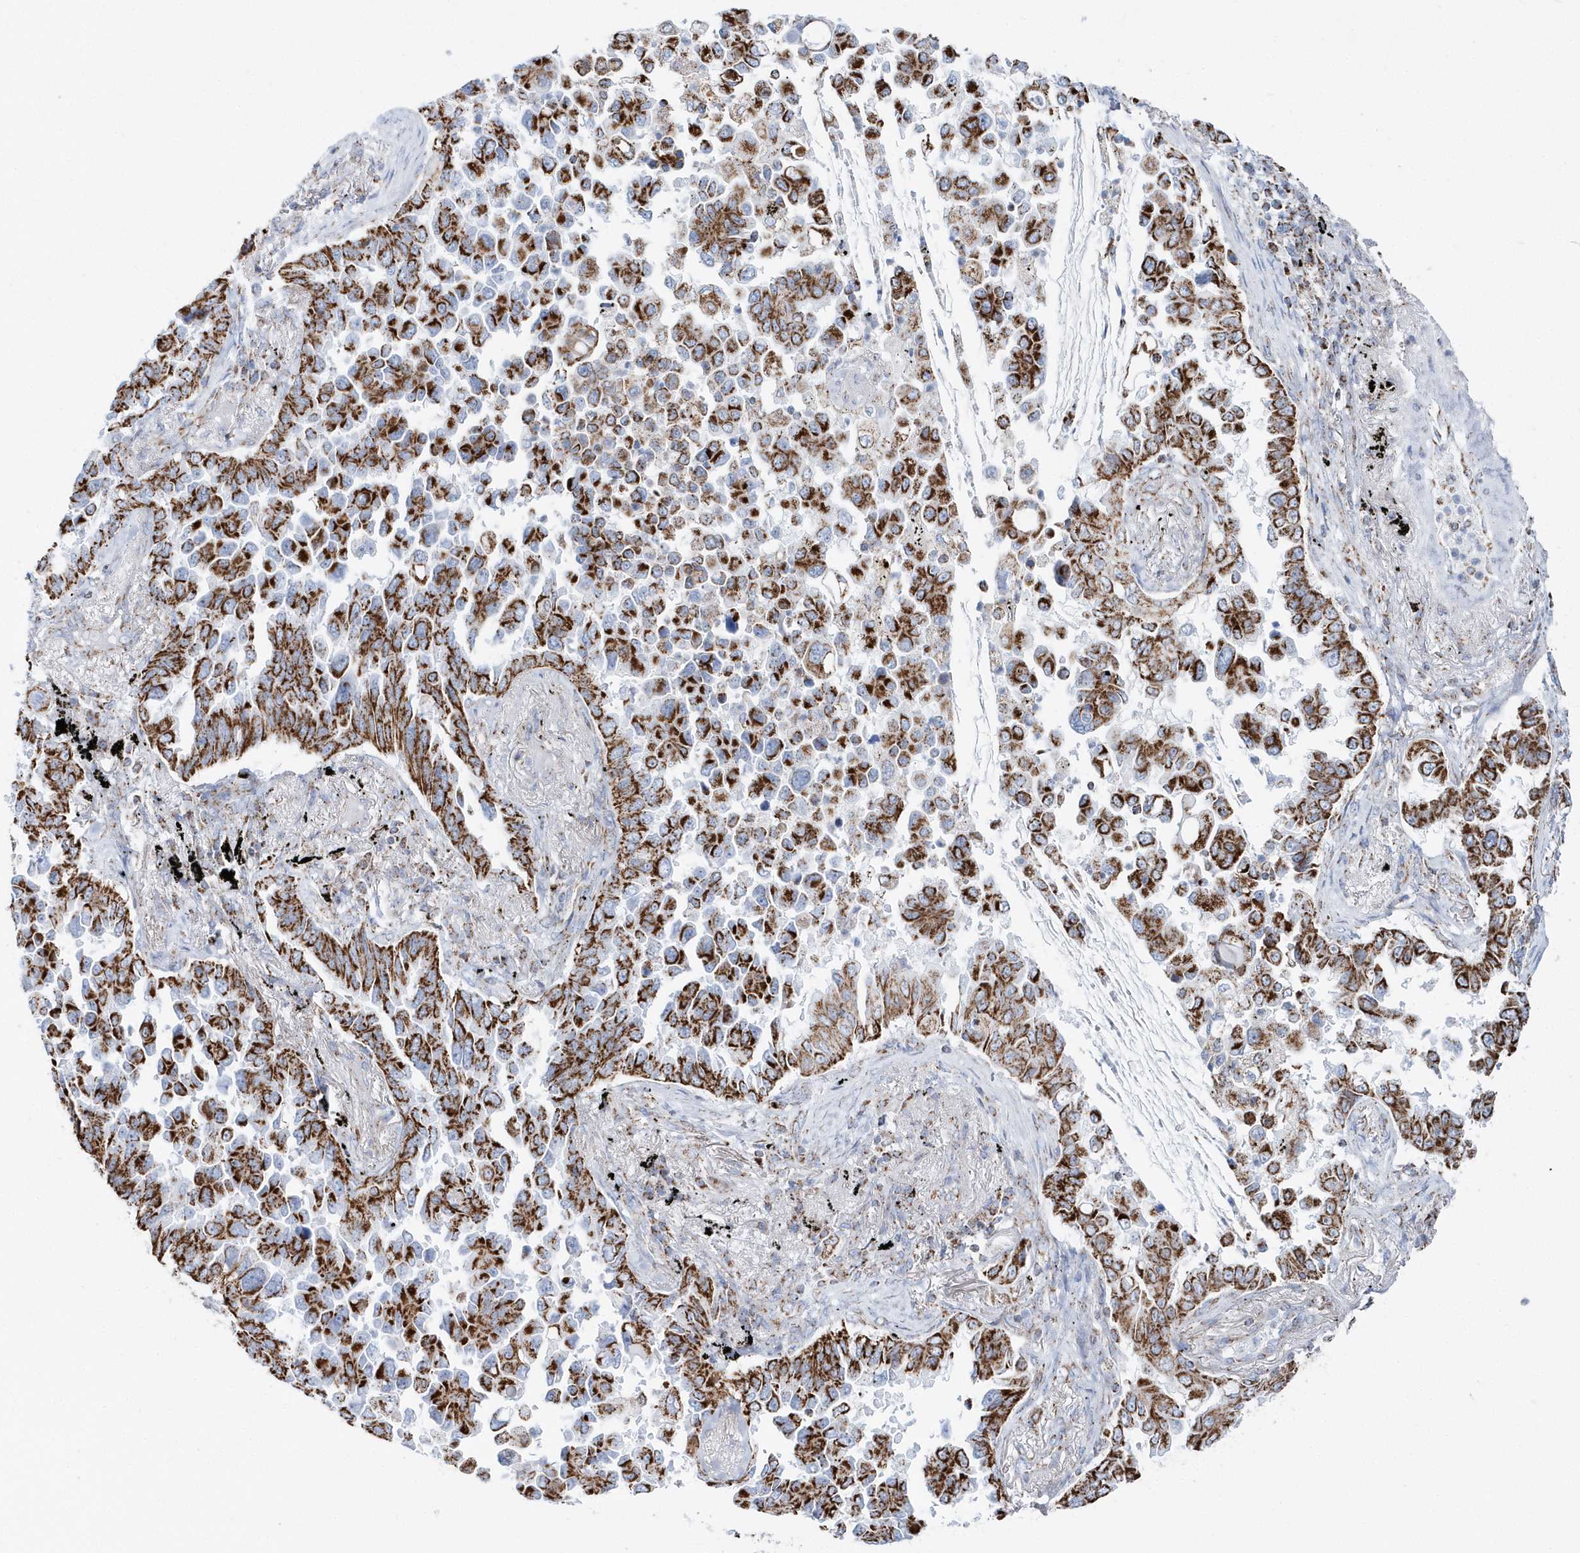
{"staining": {"intensity": "strong", "quantity": ">75%", "location": "cytoplasmic/membranous"}, "tissue": "lung cancer", "cell_type": "Tumor cells", "image_type": "cancer", "snomed": [{"axis": "morphology", "description": "Adenocarcinoma, NOS"}, {"axis": "topography", "description": "Lung"}], "caption": "Protein expression analysis of human adenocarcinoma (lung) reveals strong cytoplasmic/membranous expression in about >75% of tumor cells. The protein is shown in brown color, while the nuclei are stained blue.", "gene": "TMCO6", "patient": {"sex": "female", "age": 67}}